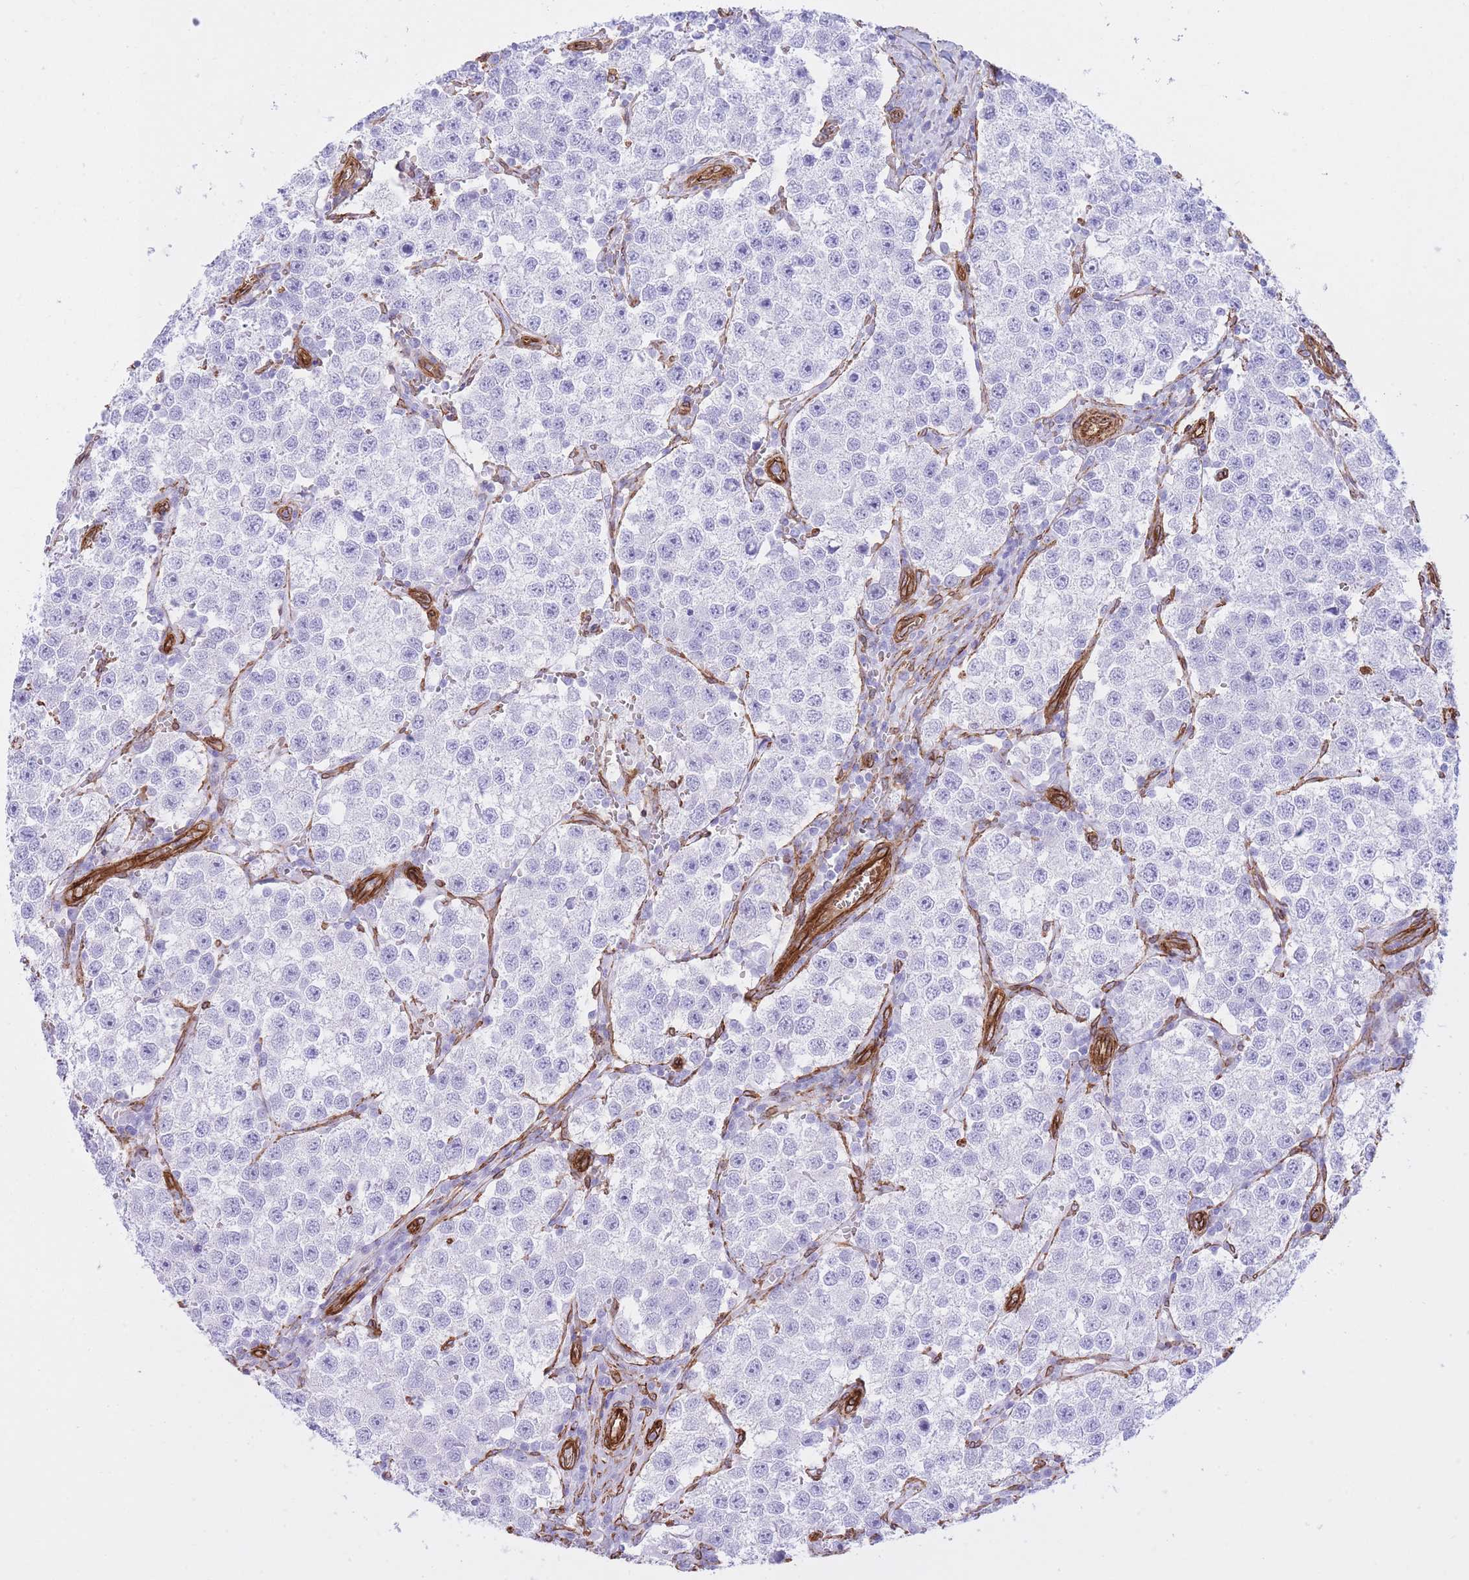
{"staining": {"intensity": "negative", "quantity": "none", "location": "none"}, "tissue": "testis cancer", "cell_type": "Tumor cells", "image_type": "cancer", "snomed": [{"axis": "morphology", "description": "Seminoma, NOS"}, {"axis": "topography", "description": "Testis"}], "caption": "IHC of human testis seminoma shows no positivity in tumor cells.", "gene": "CAVIN1", "patient": {"sex": "male", "age": 37}}